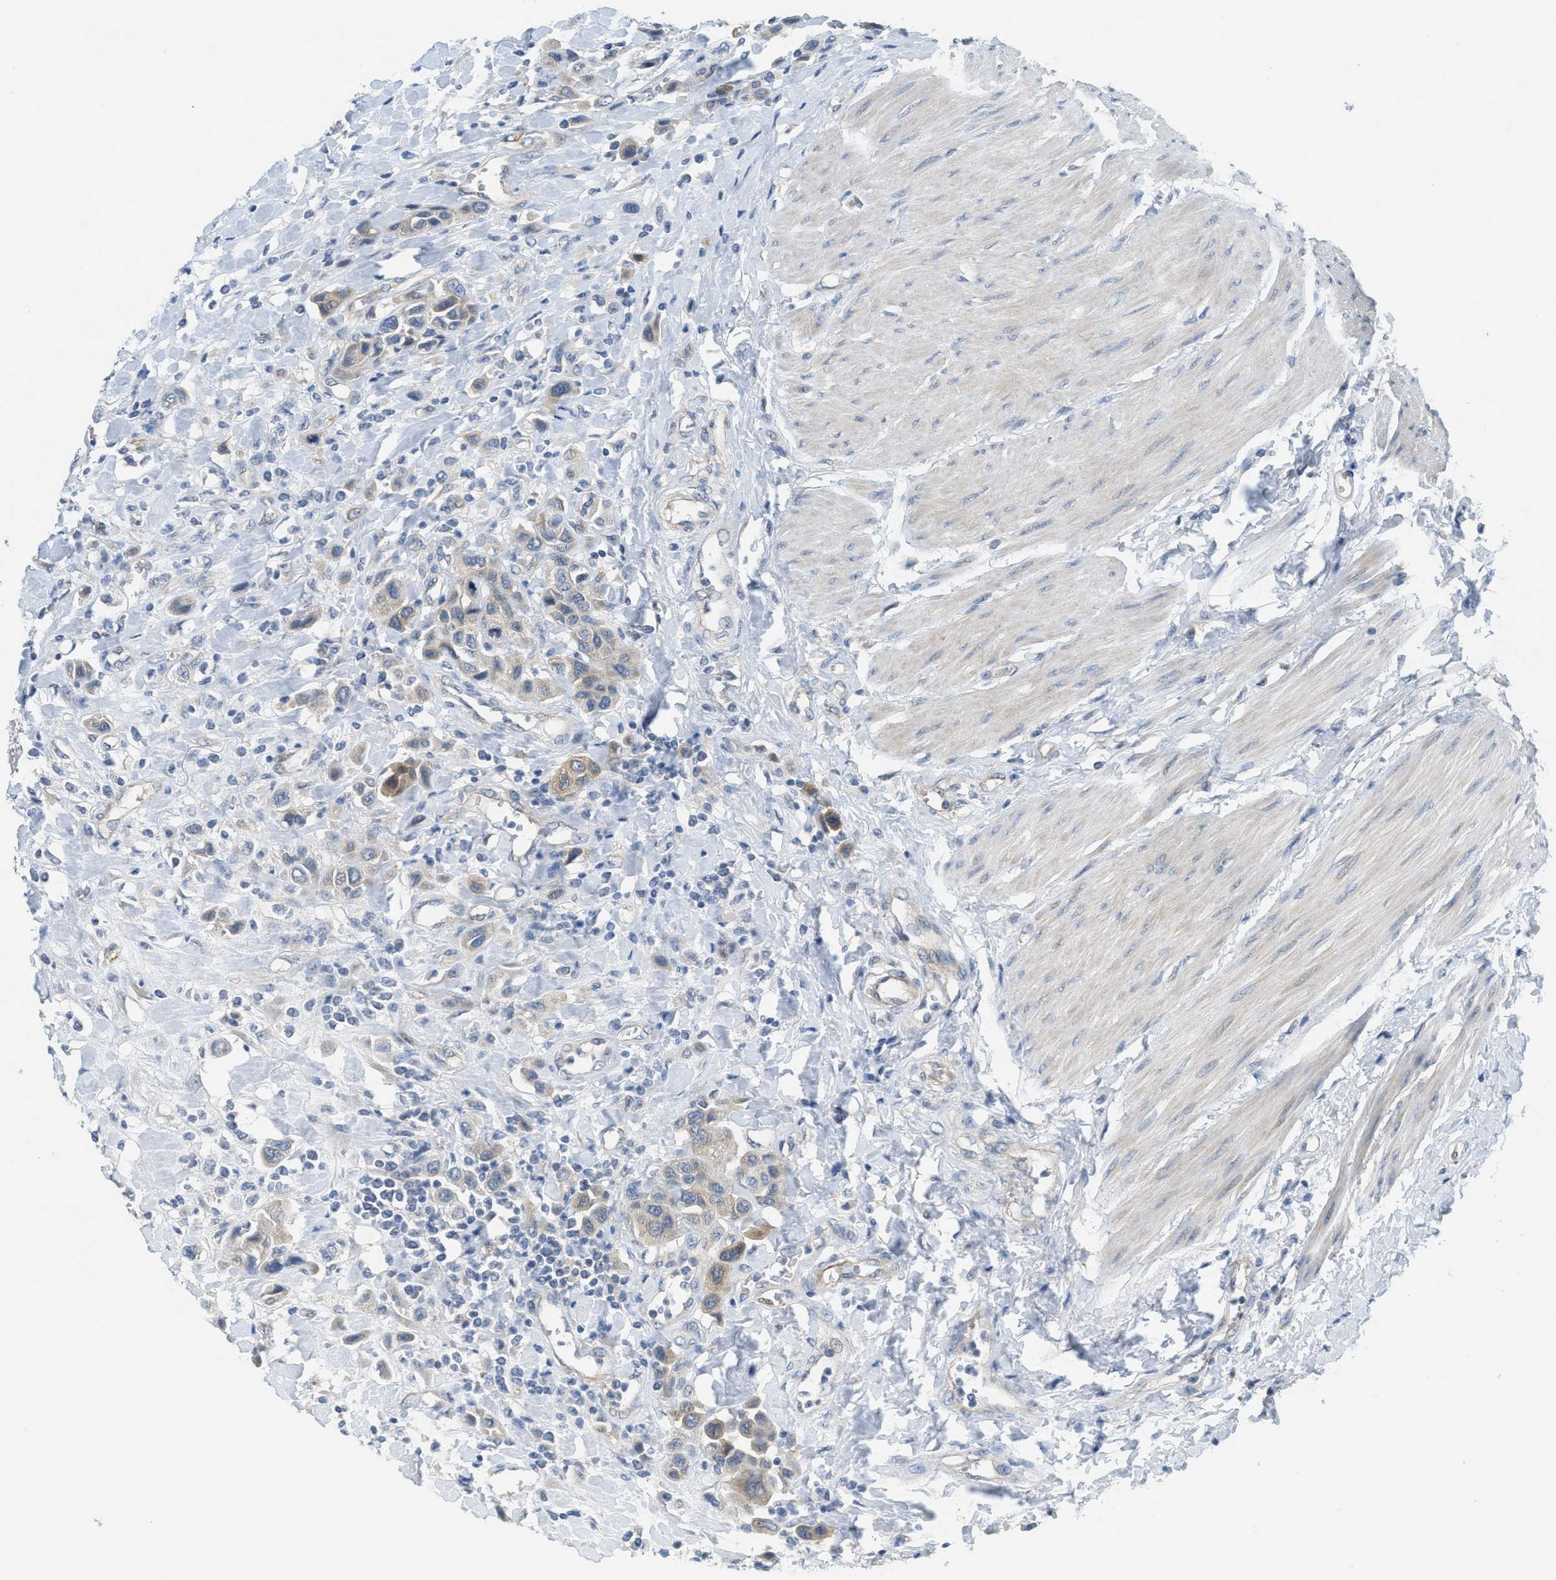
{"staining": {"intensity": "weak", "quantity": "<25%", "location": "cytoplasmic/membranous"}, "tissue": "urothelial cancer", "cell_type": "Tumor cells", "image_type": "cancer", "snomed": [{"axis": "morphology", "description": "Urothelial carcinoma, High grade"}, {"axis": "topography", "description": "Urinary bladder"}], "caption": "Urothelial cancer was stained to show a protein in brown. There is no significant staining in tumor cells.", "gene": "ZFYVE9", "patient": {"sex": "male", "age": 50}}